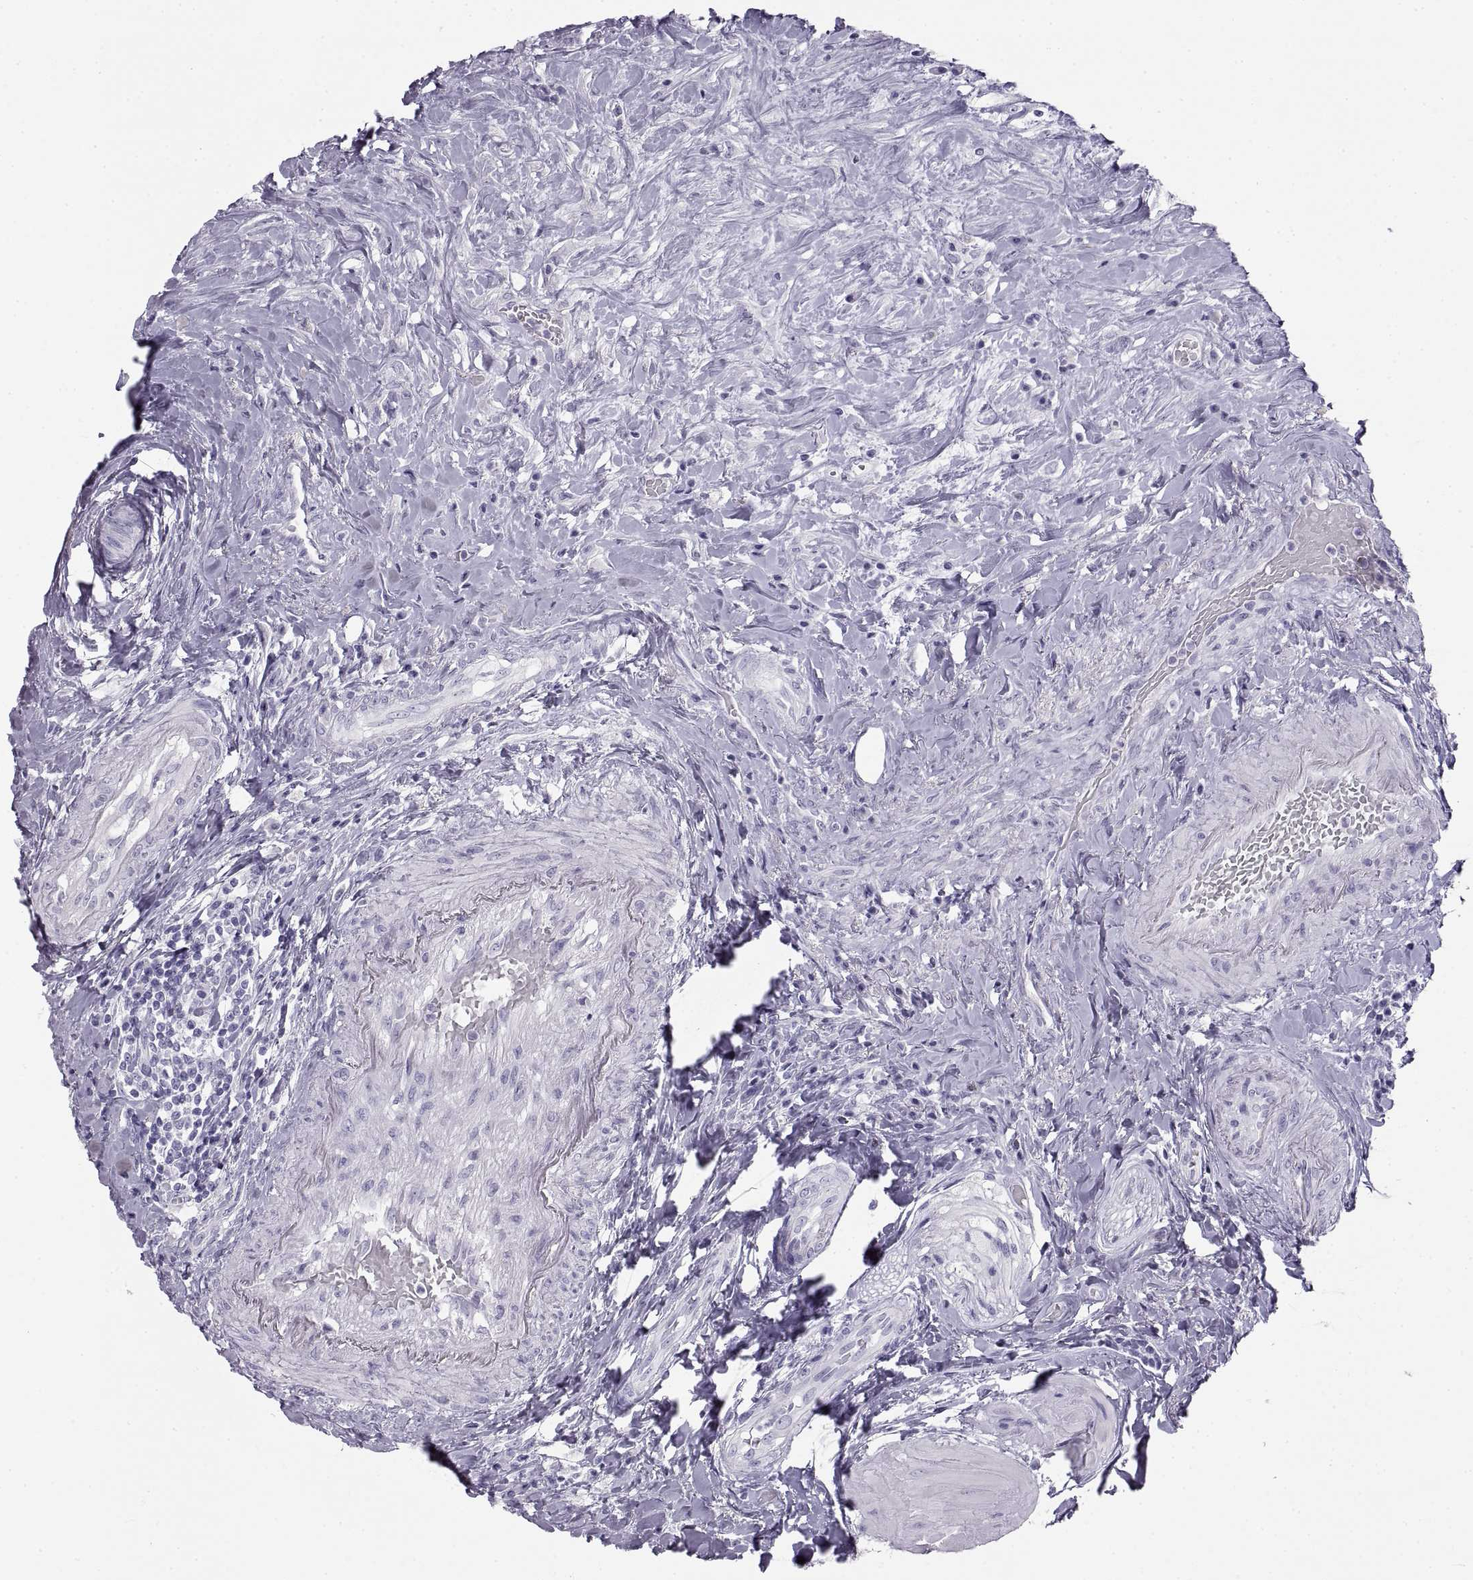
{"staining": {"intensity": "negative", "quantity": "none", "location": "none"}, "tissue": "urothelial cancer", "cell_type": "Tumor cells", "image_type": "cancer", "snomed": [{"axis": "morphology", "description": "Urothelial carcinoma, High grade"}, {"axis": "topography", "description": "Urinary bladder"}], "caption": "An image of human urothelial cancer is negative for staining in tumor cells.", "gene": "RLBP1", "patient": {"sex": "male", "age": 79}}